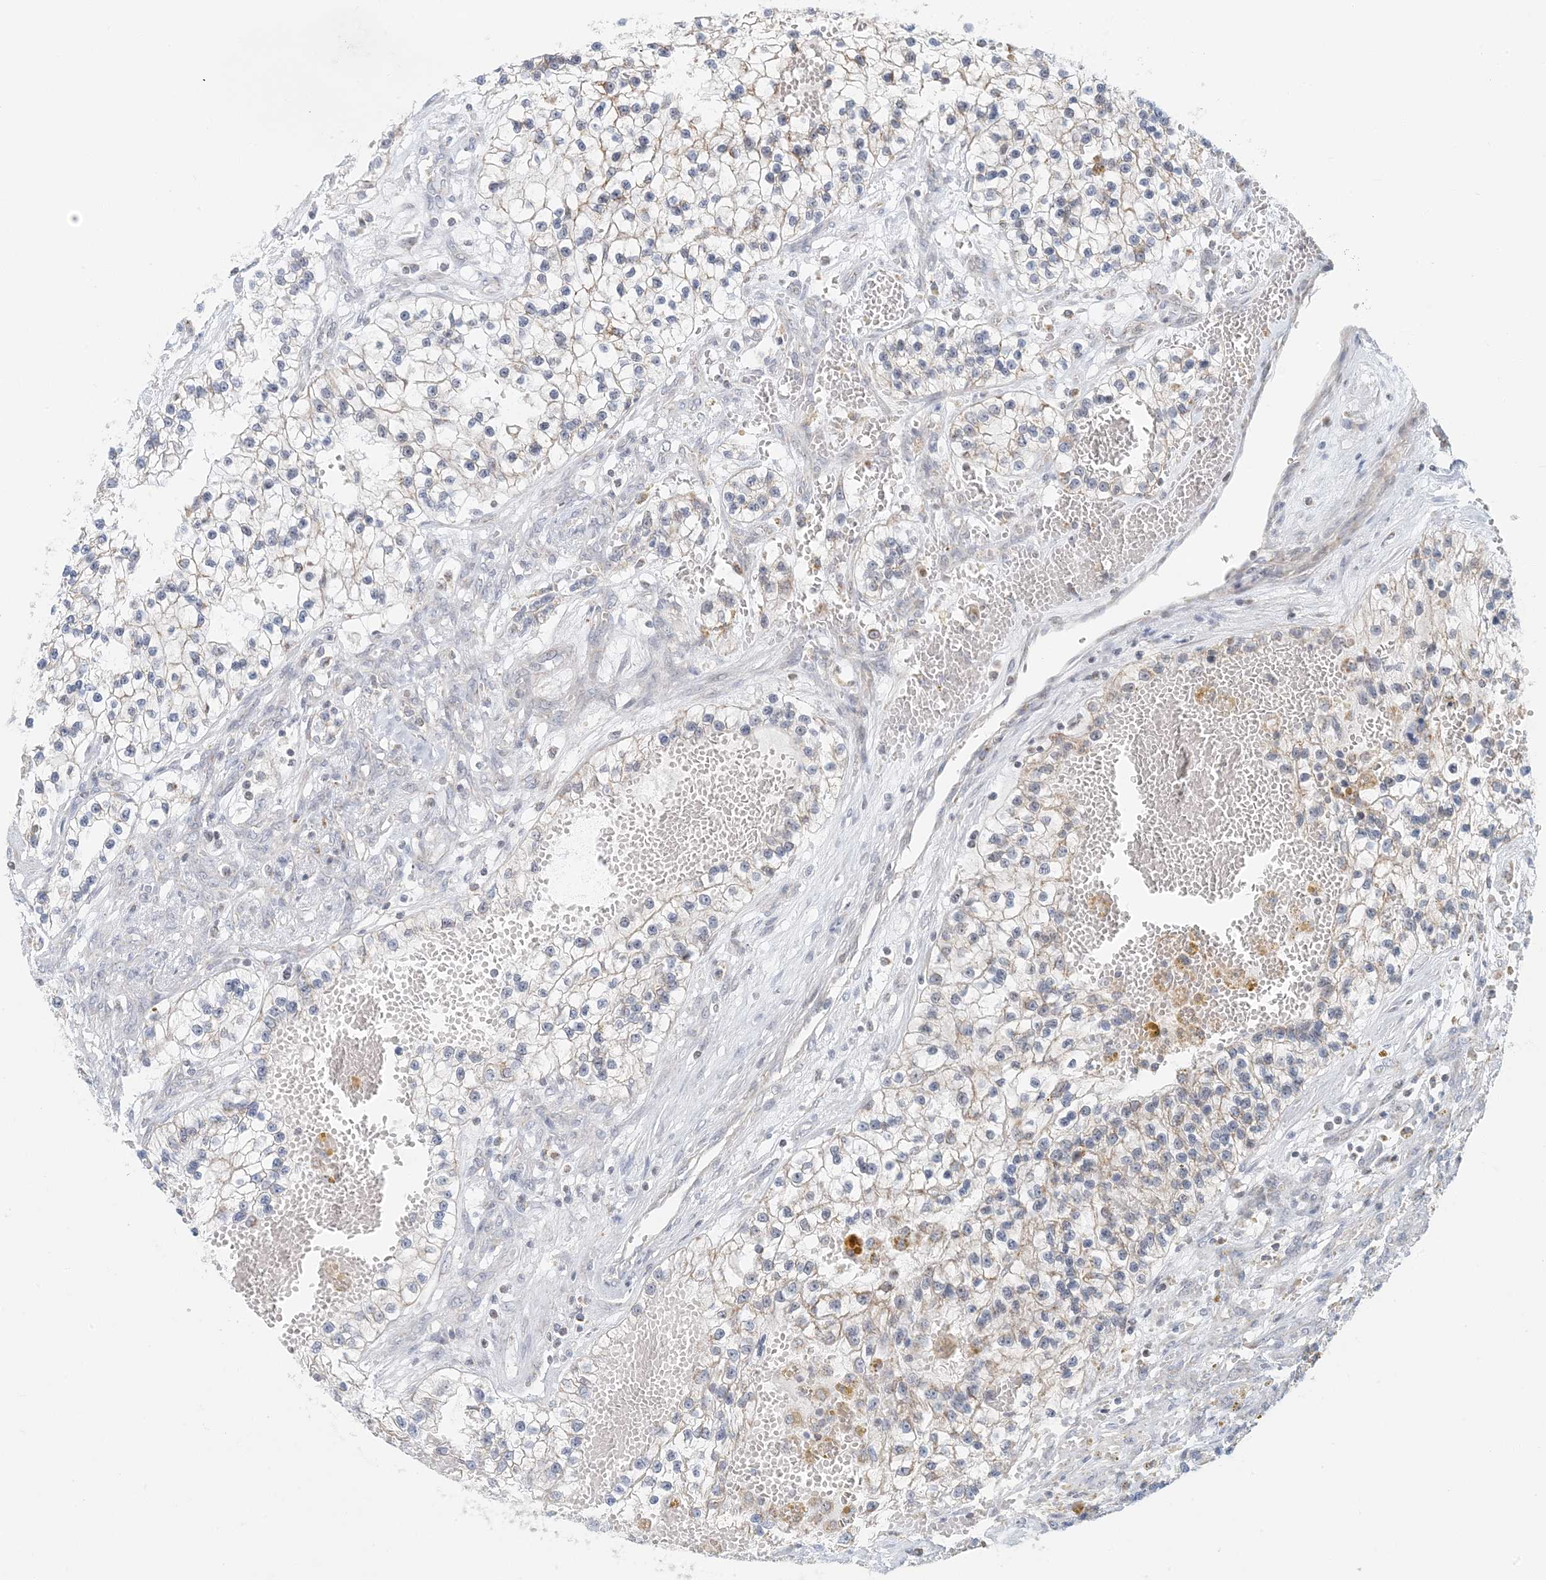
{"staining": {"intensity": "negative", "quantity": "none", "location": "none"}, "tissue": "renal cancer", "cell_type": "Tumor cells", "image_type": "cancer", "snomed": [{"axis": "morphology", "description": "Adenocarcinoma, NOS"}, {"axis": "topography", "description": "Kidney"}], "caption": "There is no significant positivity in tumor cells of renal cancer.", "gene": "BDH1", "patient": {"sex": "female", "age": 57}}